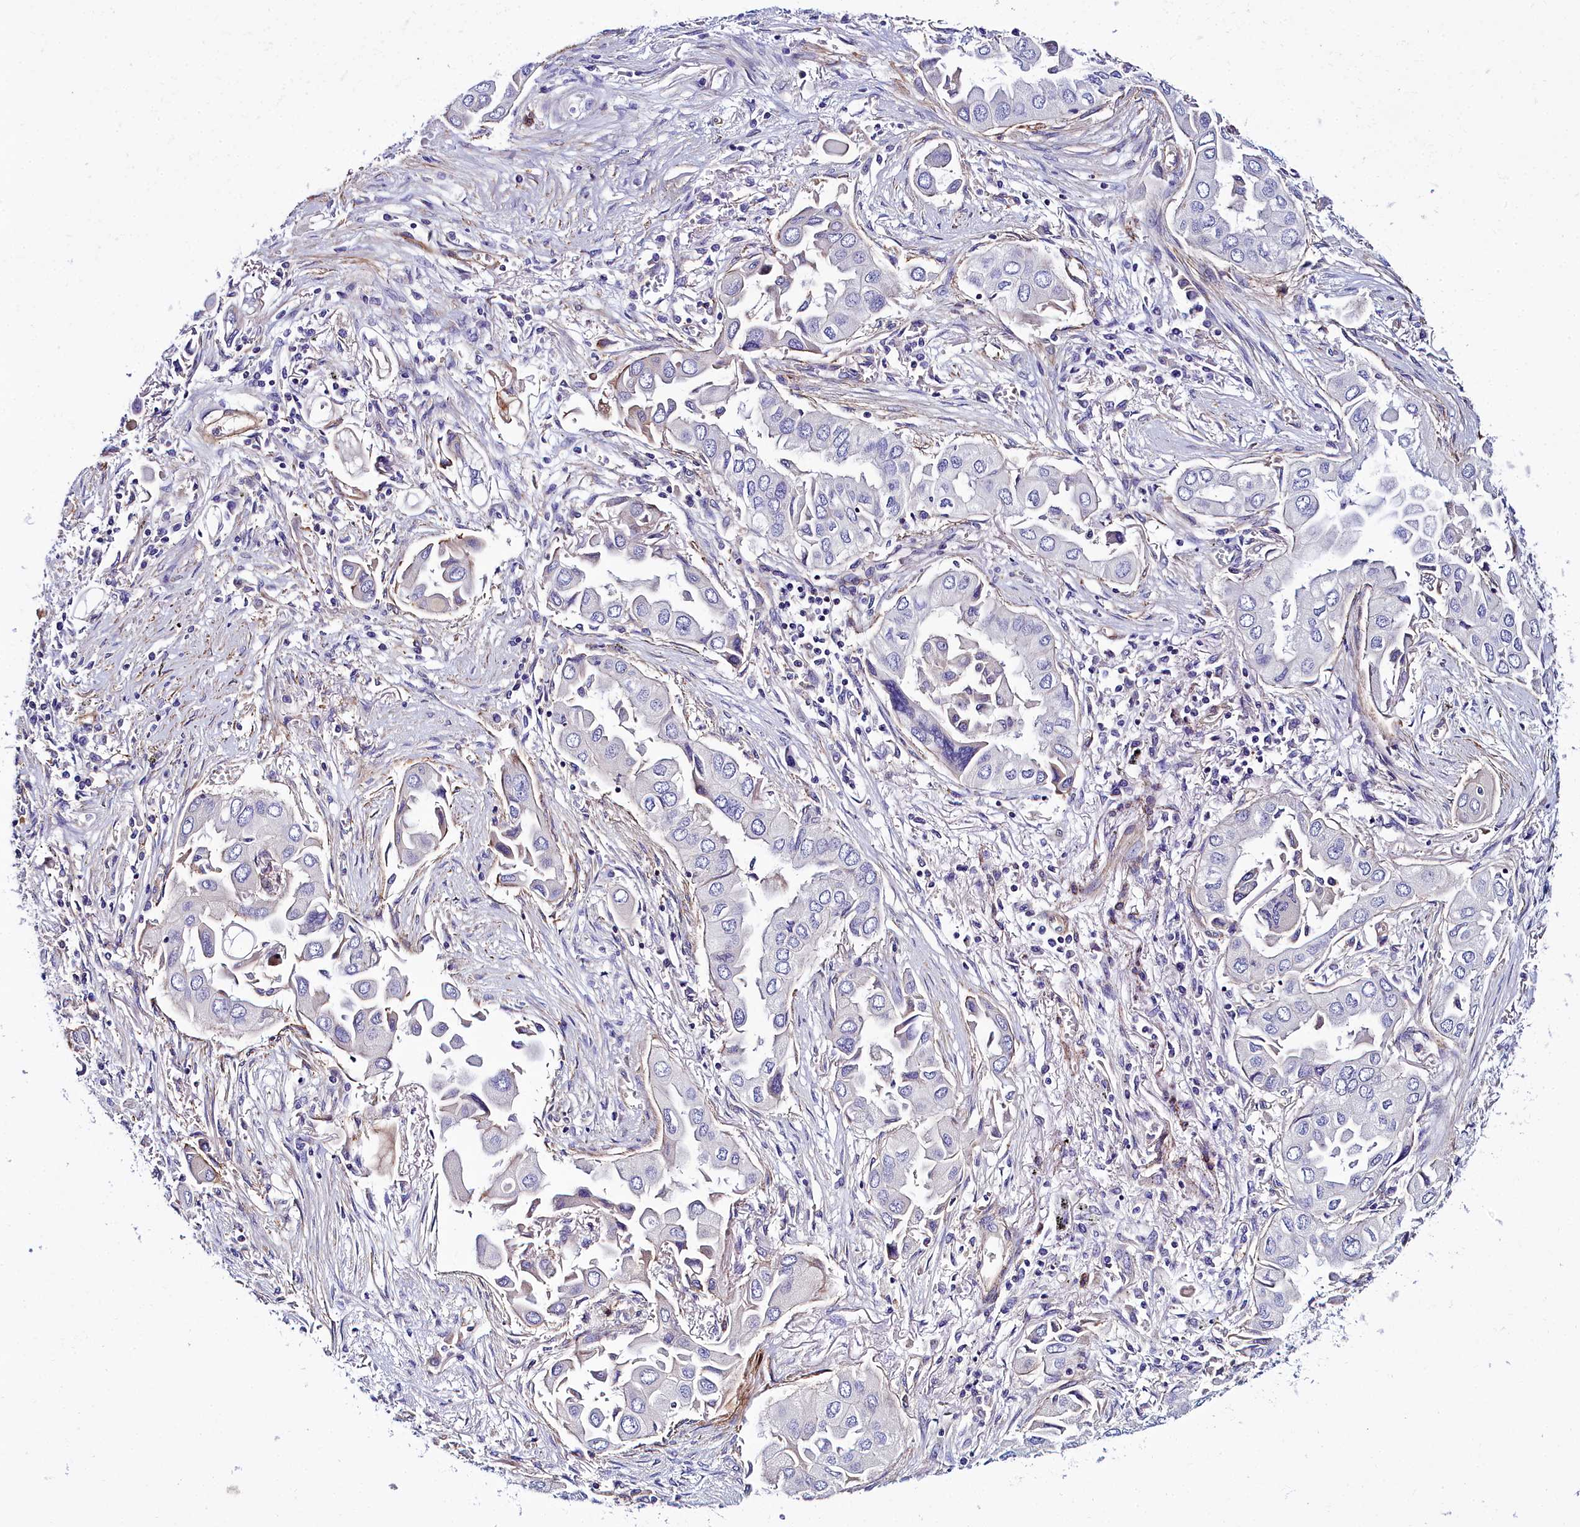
{"staining": {"intensity": "negative", "quantity": "none", "location": "none"}, "tissue": "lung cancer", "cell_type": "Tumor cells", "image_type": "cancer", "snomed": [{"axis": "morphology", "description": "Adenocarcinoma, NOS"}, {"axis": "topography", "description": "Lung"}], "caption": "This is an IHC image of adenocarcinoma (lung). There is no positivity in tumor cells.", "gene": "FADS3", "patient": {"sex": "female", "age": 76}}